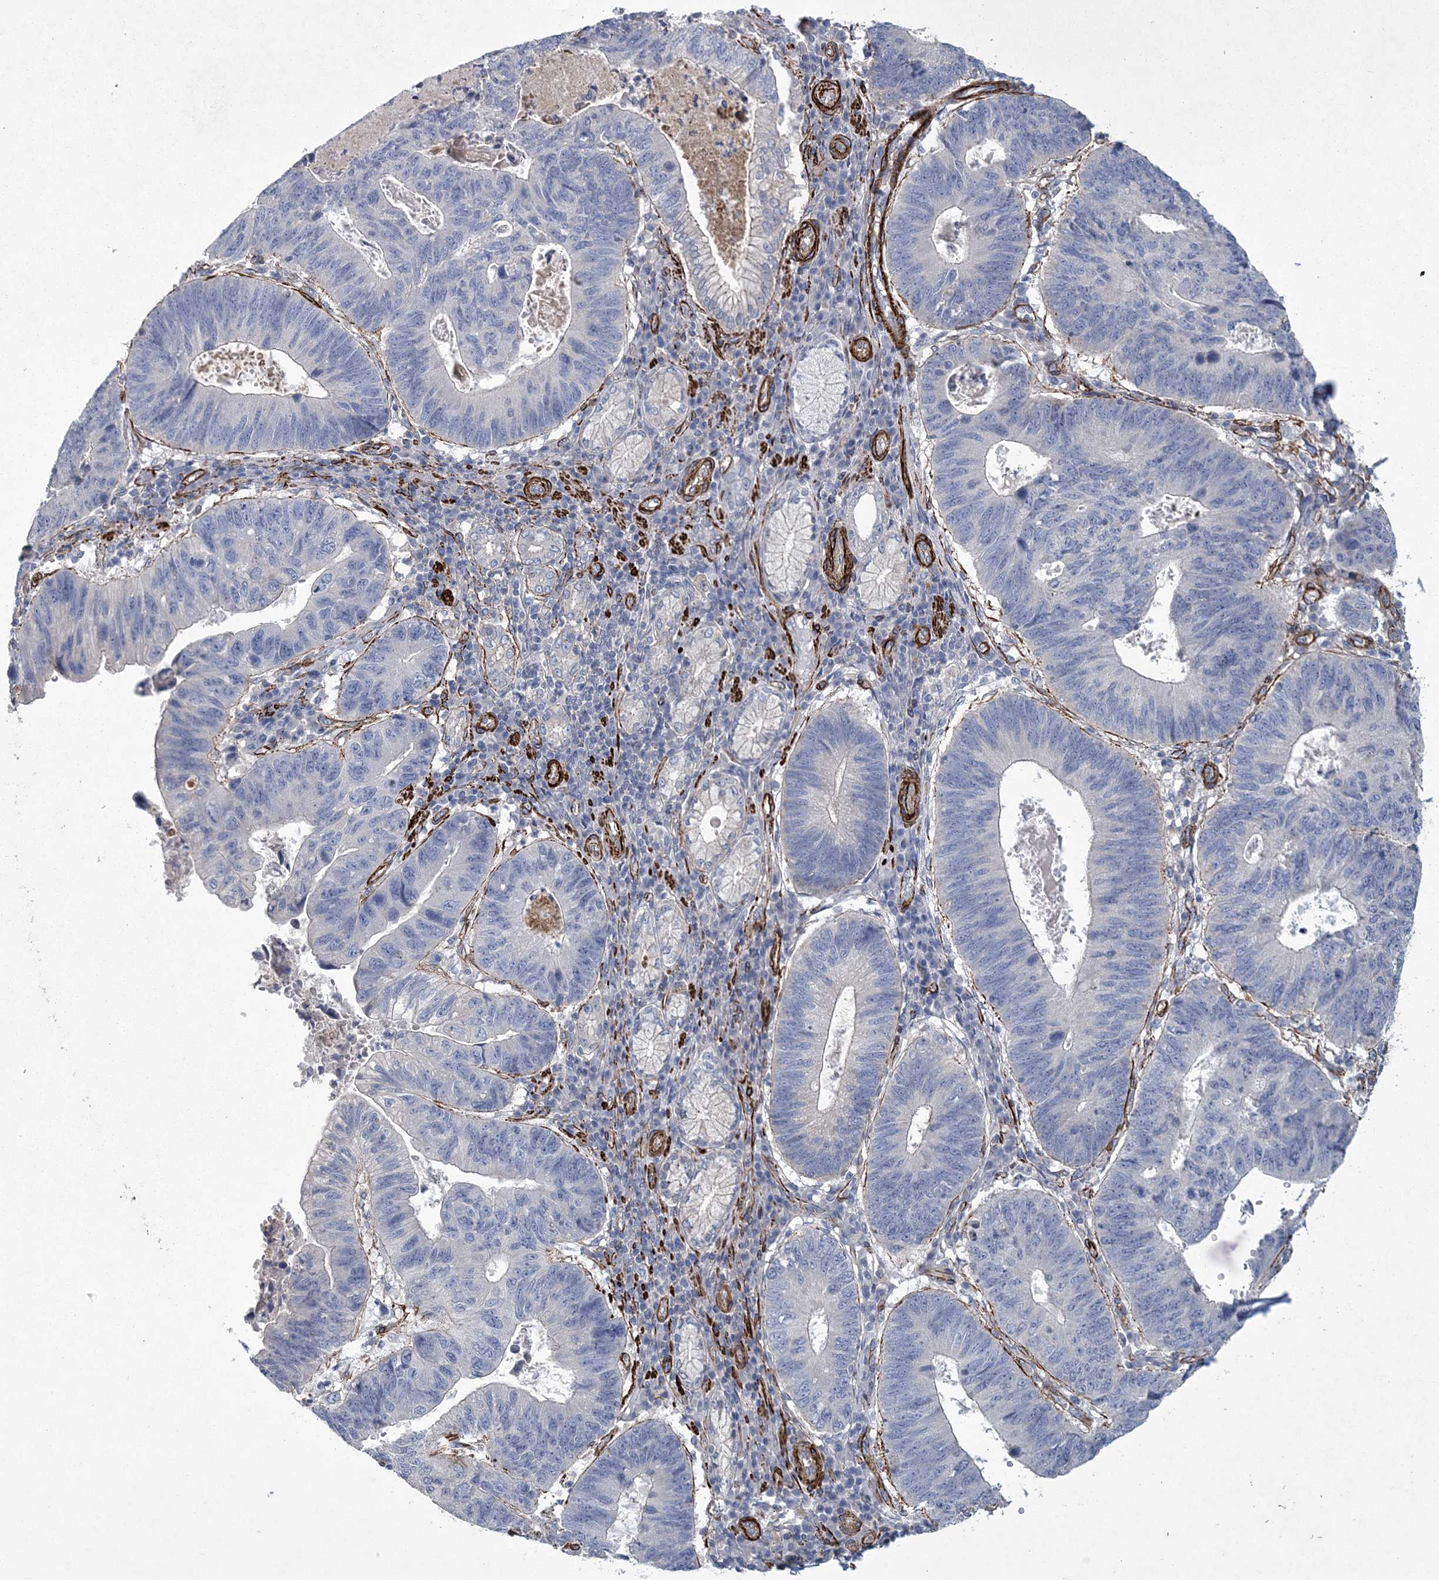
{"staining": {"intensity": "negative", "quantity": "none", "location": "none"}, "tissue": "stomach cancer", "cell_type": "Tumor cells", "image_type": "cancer", "snomed": [{"axis": "morphology", "description": "Adenocarcinoma, NOS"}, {"axis": "topography", "description": "Stomach"}], "caption": "High power microscopy histopathology image of an immunohistochemistry (IHC) photomicrograph of adenocarcinoma (stomach), revealing no significant expression in tumor cells. (IHC, brightfield microscopy, high magnification).", "gene": "ARSJ", "patient": {"sex": "male", "age": 59}}